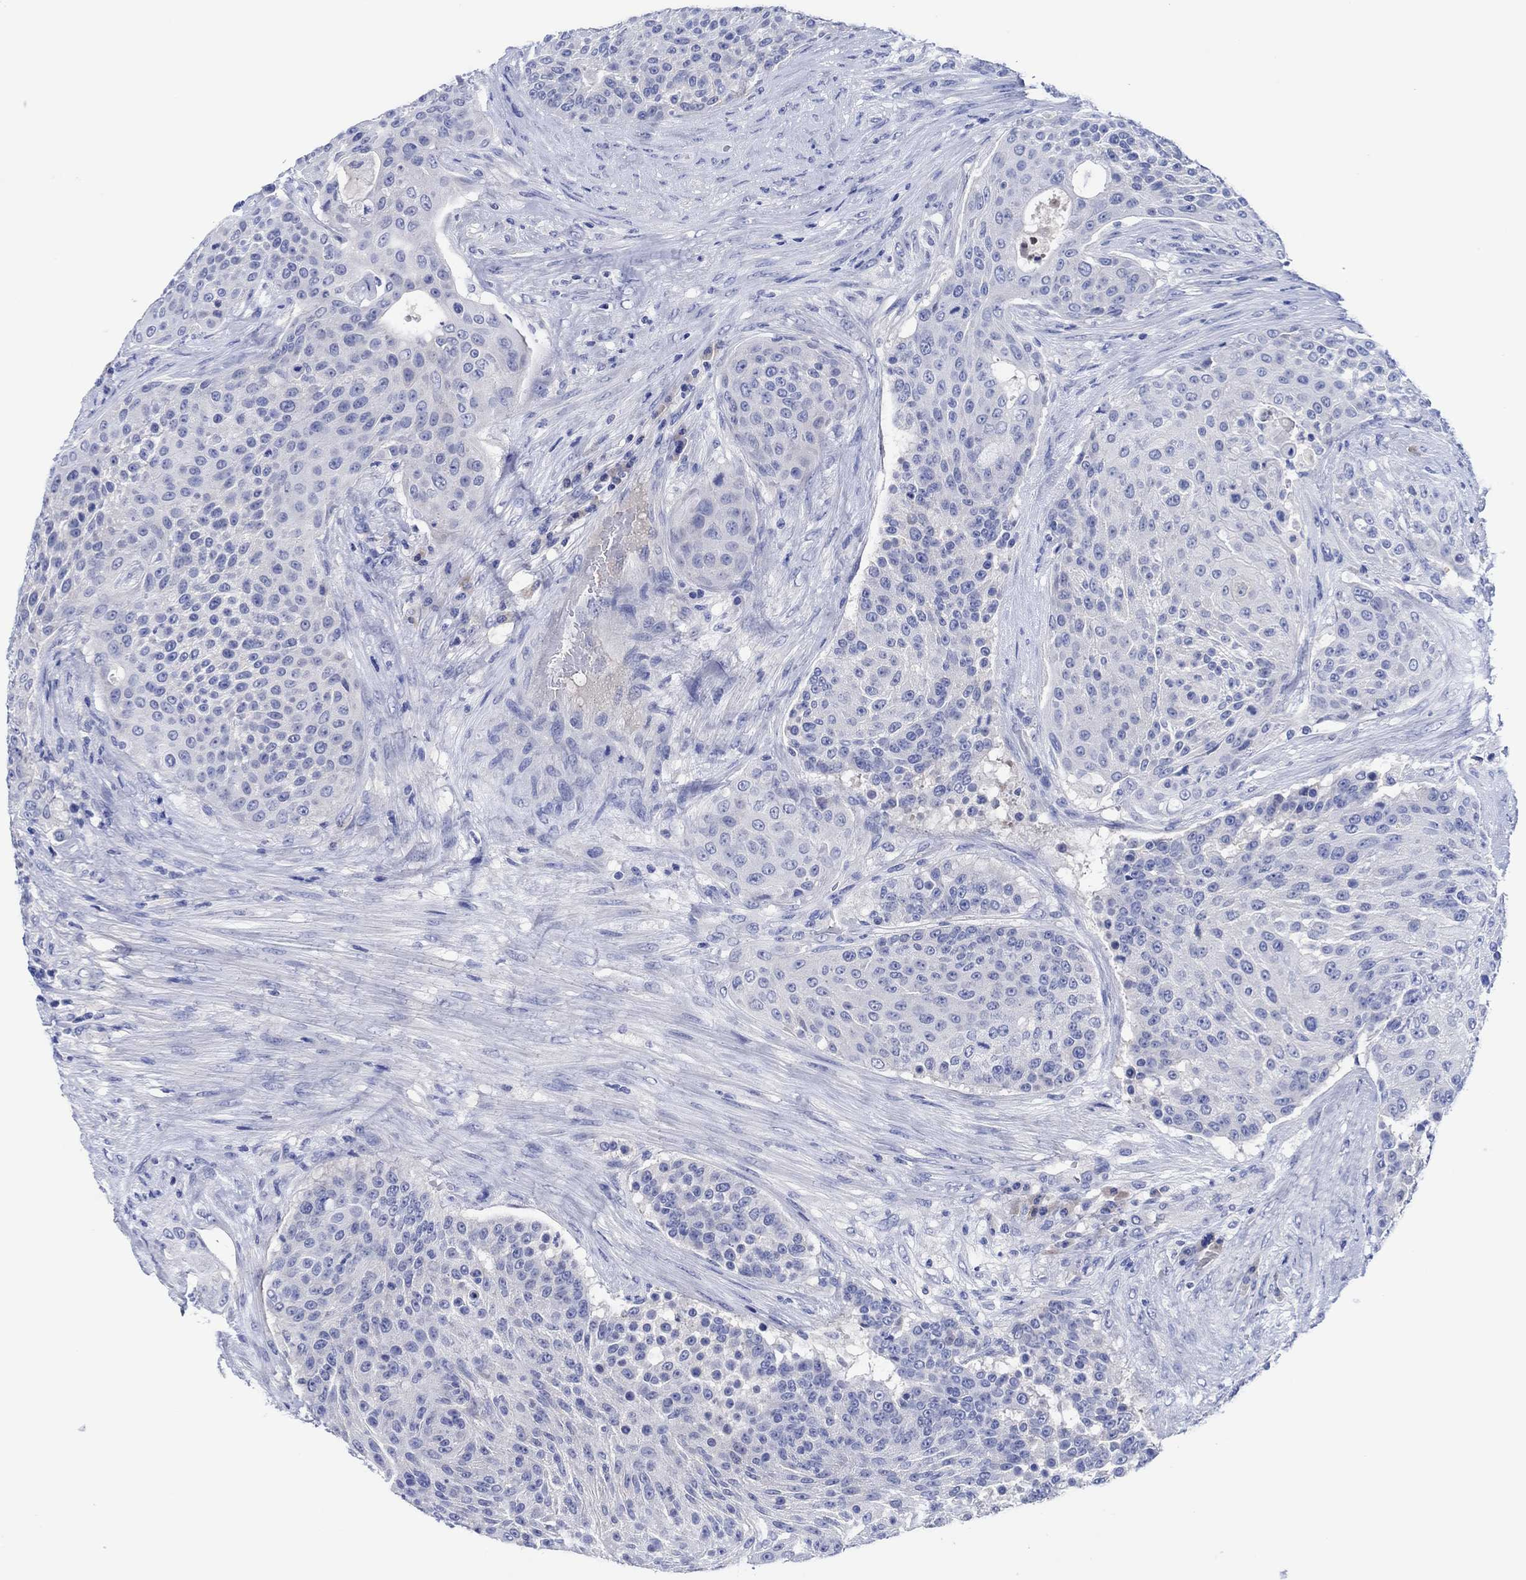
{"staining": {"intensity": "negative", "quantity": "none", "location": "none"}, "tissue": "urothelial cancer", "cell_type": "Tumor cells", "image_type": "cancer", "snomed": [{"axis": "morphology", "description": "Urothelial carcinoma, High grade"}, {"axis": "topography", "description": "Urinary bladder"}], "caption": "Immunohistochemistry image of neoplastic tissue: urothelial cancer stained with DAB (3,3'-diaminobenzidine) displays no significant protein staining in tumor cells.", "gene": "CPNE6", "patient": {"sex": "female", "age": 63}}